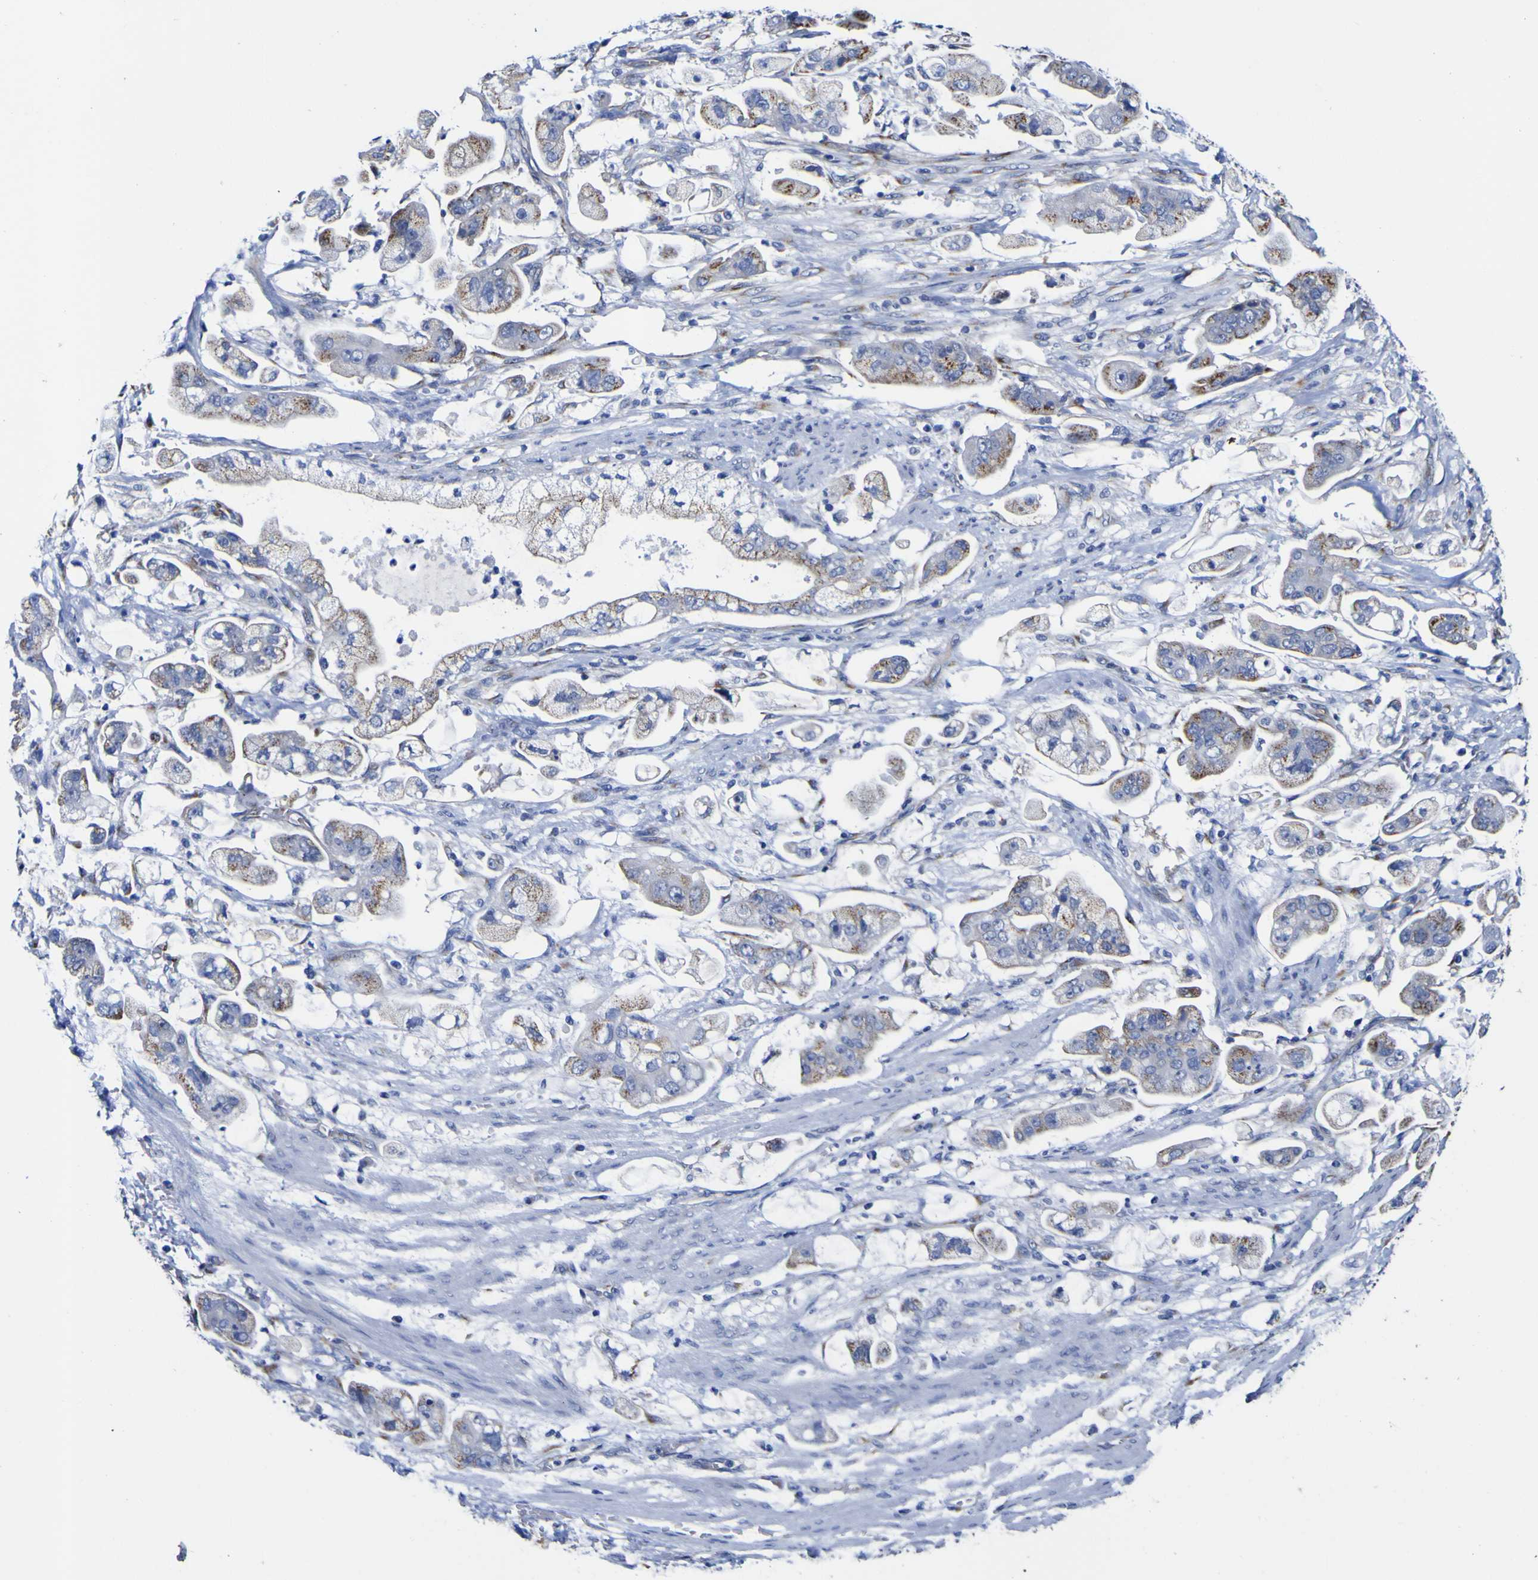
{"staining": {"intensity": "weak", "quantity": "25%-75%", "location": "cytoplasmic/membranous"}, "tissue": "stomach cancer", "cell_type": "Tumor cells", "image_type": "cancer", "snomed": [{"axis": "morphology", "description": "Adenocarcinoma, NOS"}, {"axis": "topography", "description": "Stomach"}], "caption": "An immunohistochemistry micrograph of neoplastic tissue is shown. Protein staining in brown labels weak cytoplasmic/membranous positivity in stomach adenocarcinoma within tumor cells.", "gene": "GOLM1", "patient": {"sex": "male", "age": 62}}